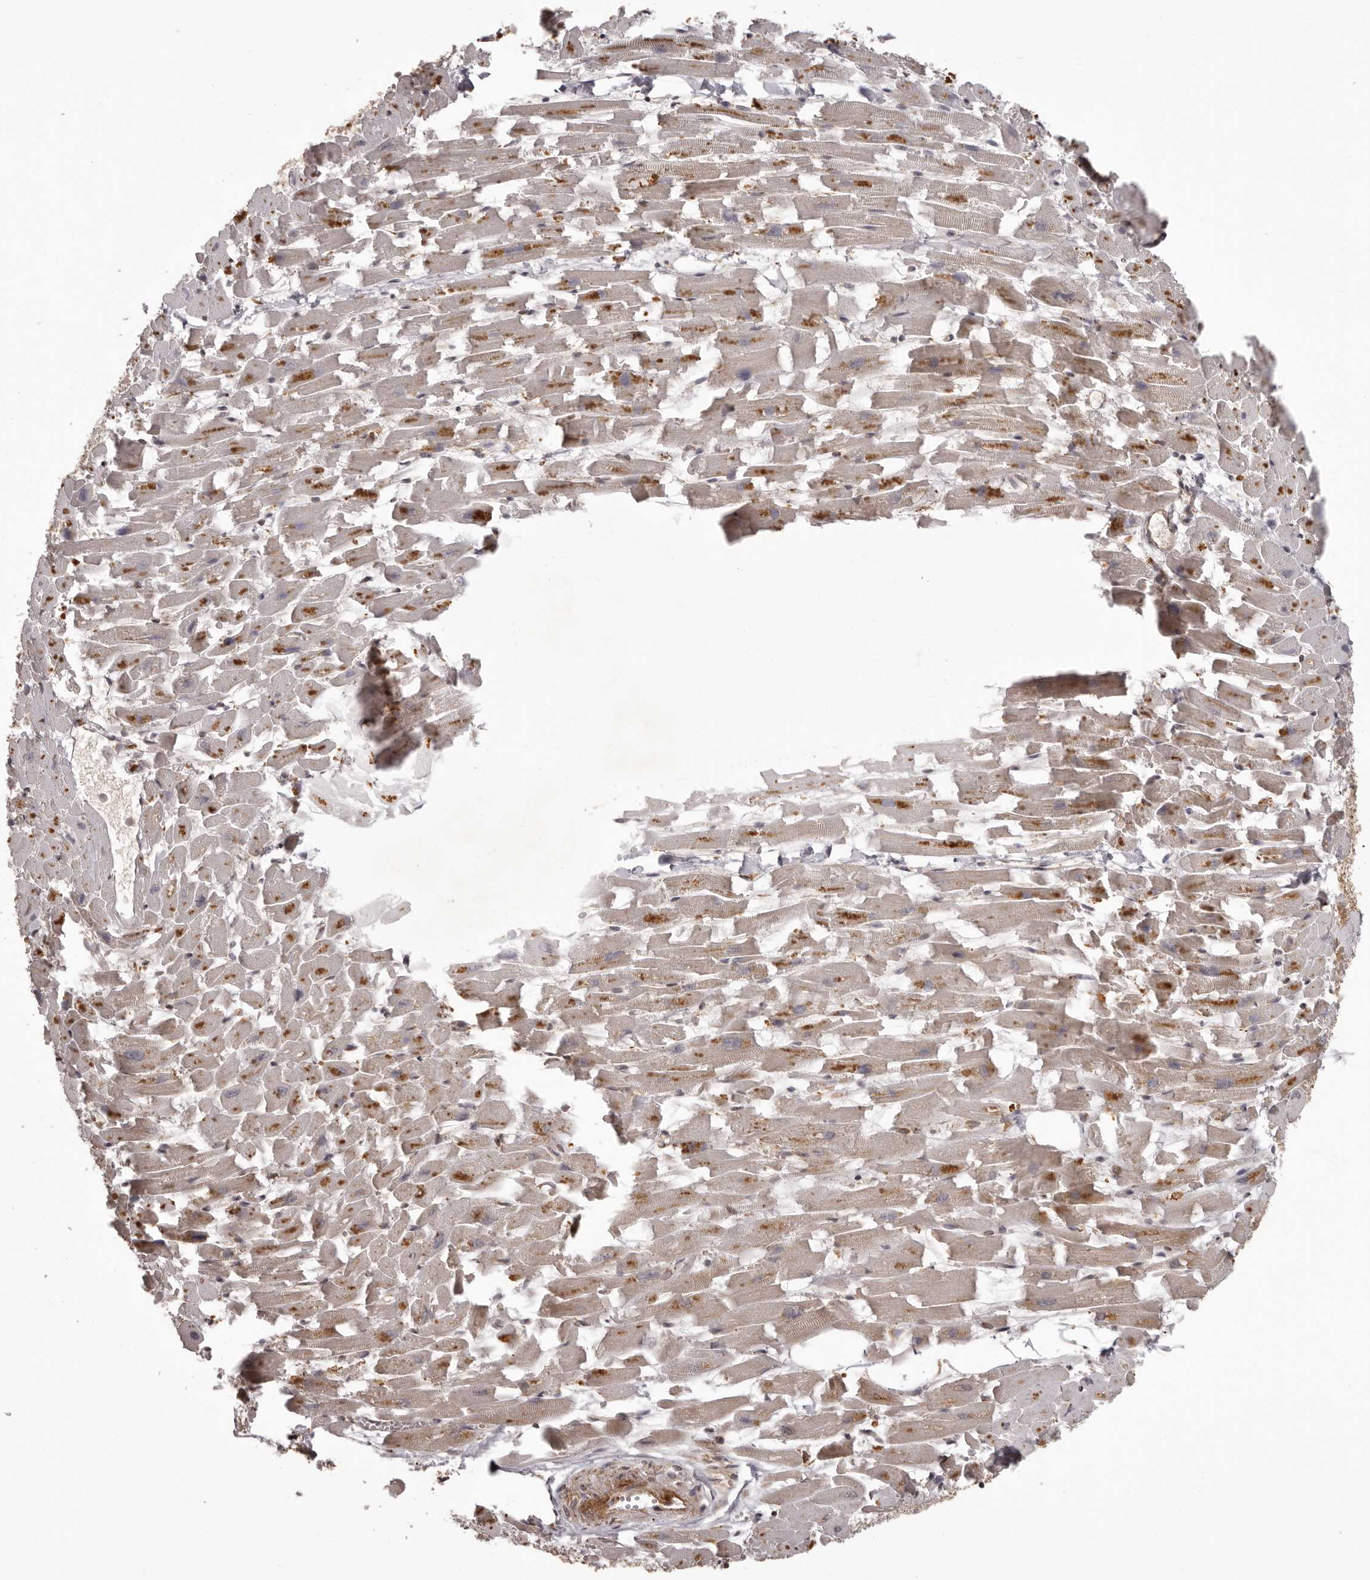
{"staining": {"intensity": "negative", "quantity": "none", "location": "none"}, "tissue": "heart muscle", "cell_type": "Cardiomyocytes", "image_type": "normal", "snomed": [{"axis": "morphology", "description": "Normal tissue, NOS"}, {"axis": "topography", "description": "Heart"}], "caption": "An IHC image of unremarkable heart muscle is shown. There is no staining in cardiomyocytes of heart muscle. (DAB (3,3'-diaminobenzidine) immunohistochemistry visualized using brightfield microscopy, high magnification).", "gene": "IL32", "patient": {"sex": "female", "age": 64}}